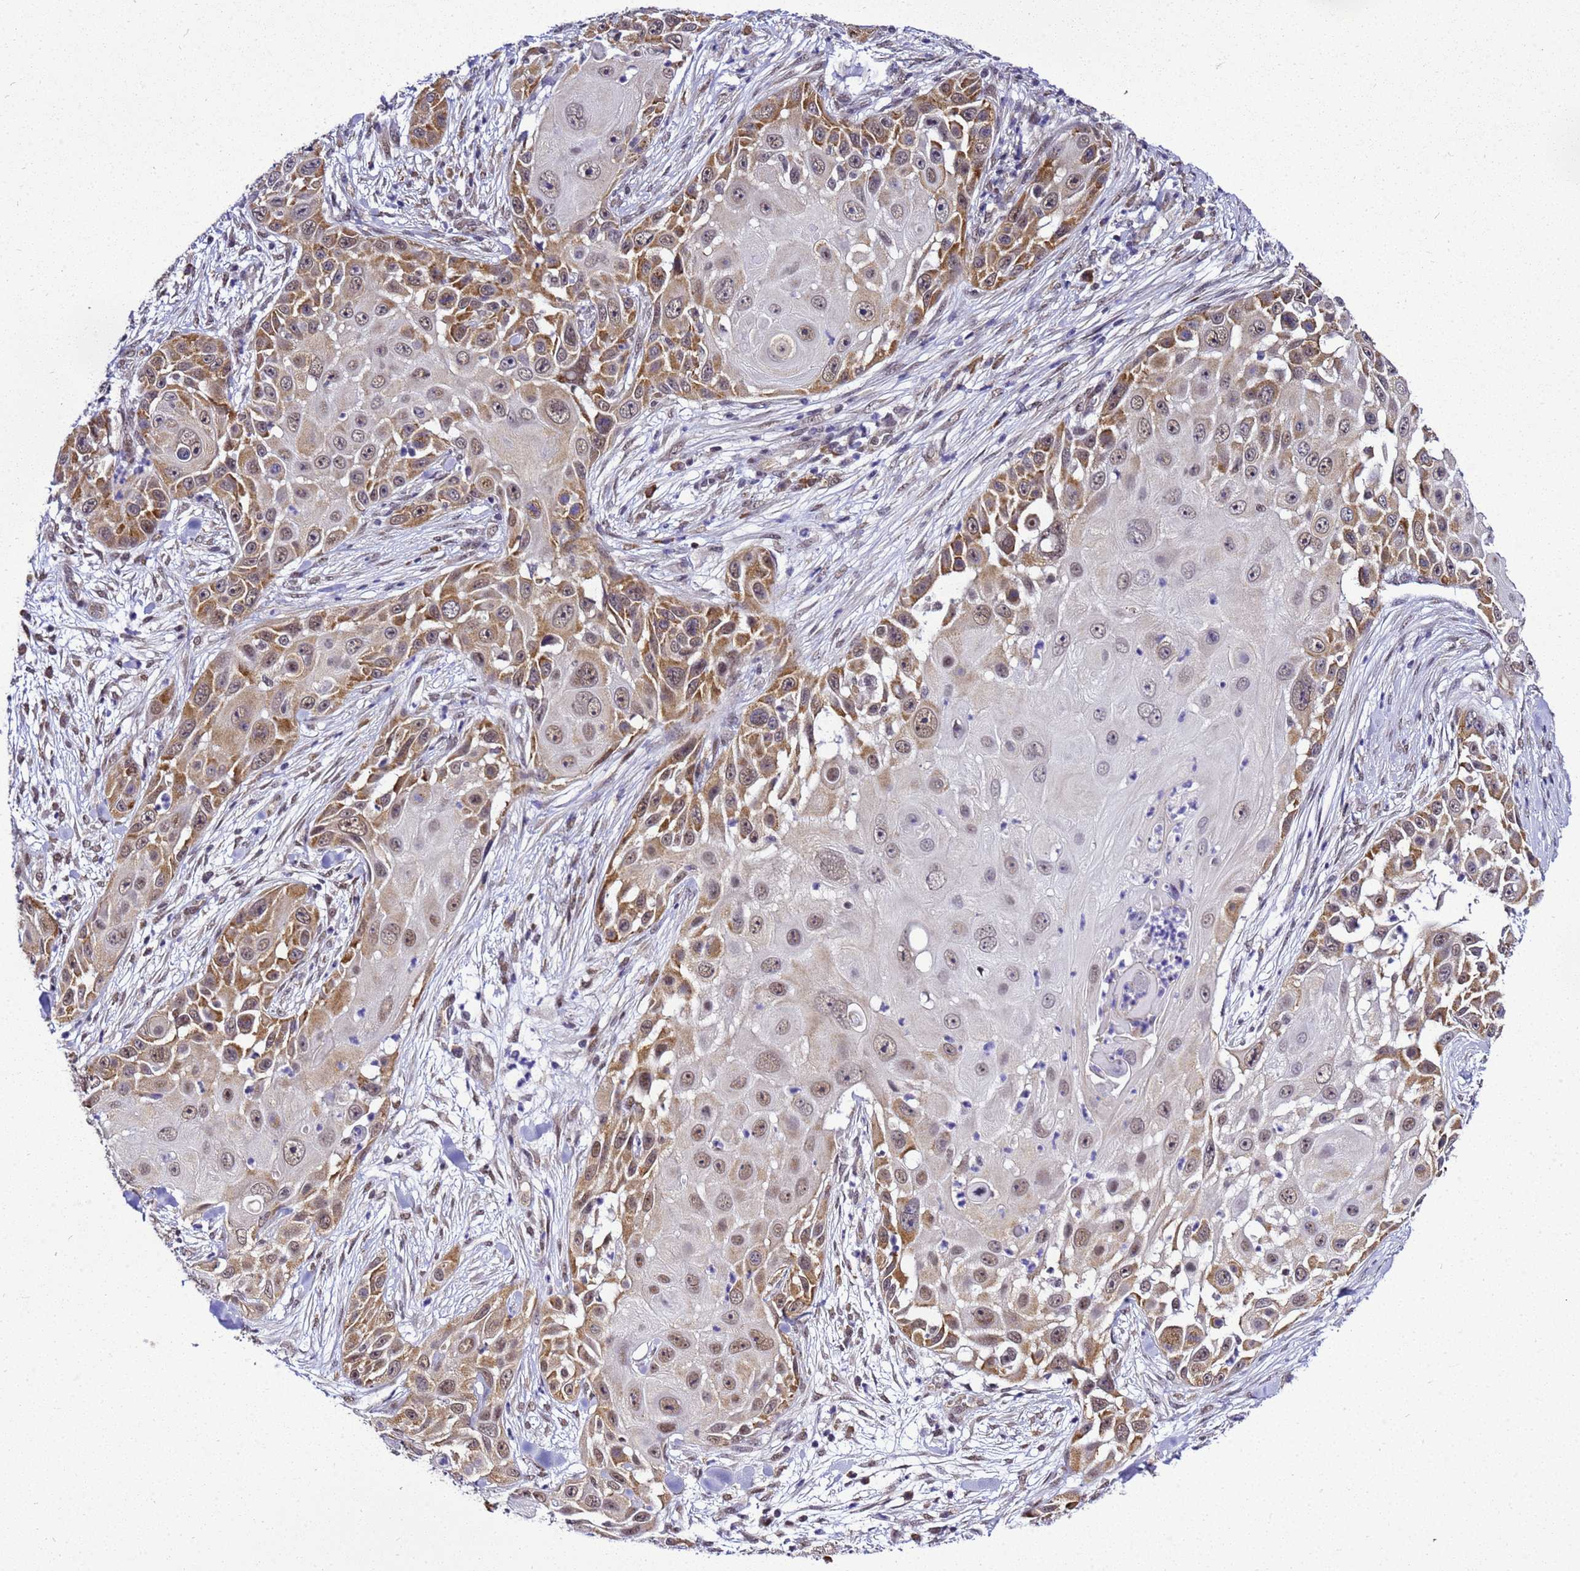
{"staining": {"intensity": "moderate", "quantity": "25%-75%", "location": "cytoplasmic/membranous"}, "tissue": "skin cancer", "cell_type": "Tumor cells", "image_type": "cancer", "snomed": [{"axis": "morphology", "description": "Squamous cell carcinoma, NOS"}, {"axis": "topography", "description": "Skin"}], "caption": "A photomicrograph showing moderate cytoplasmic/membranous staining in about 25%-75% of tumor cells in skin cancer, as visualized by brown immunohistochemical staining.", "gene": "SMN1", "patient": {"sex": "female", "age": 44}}